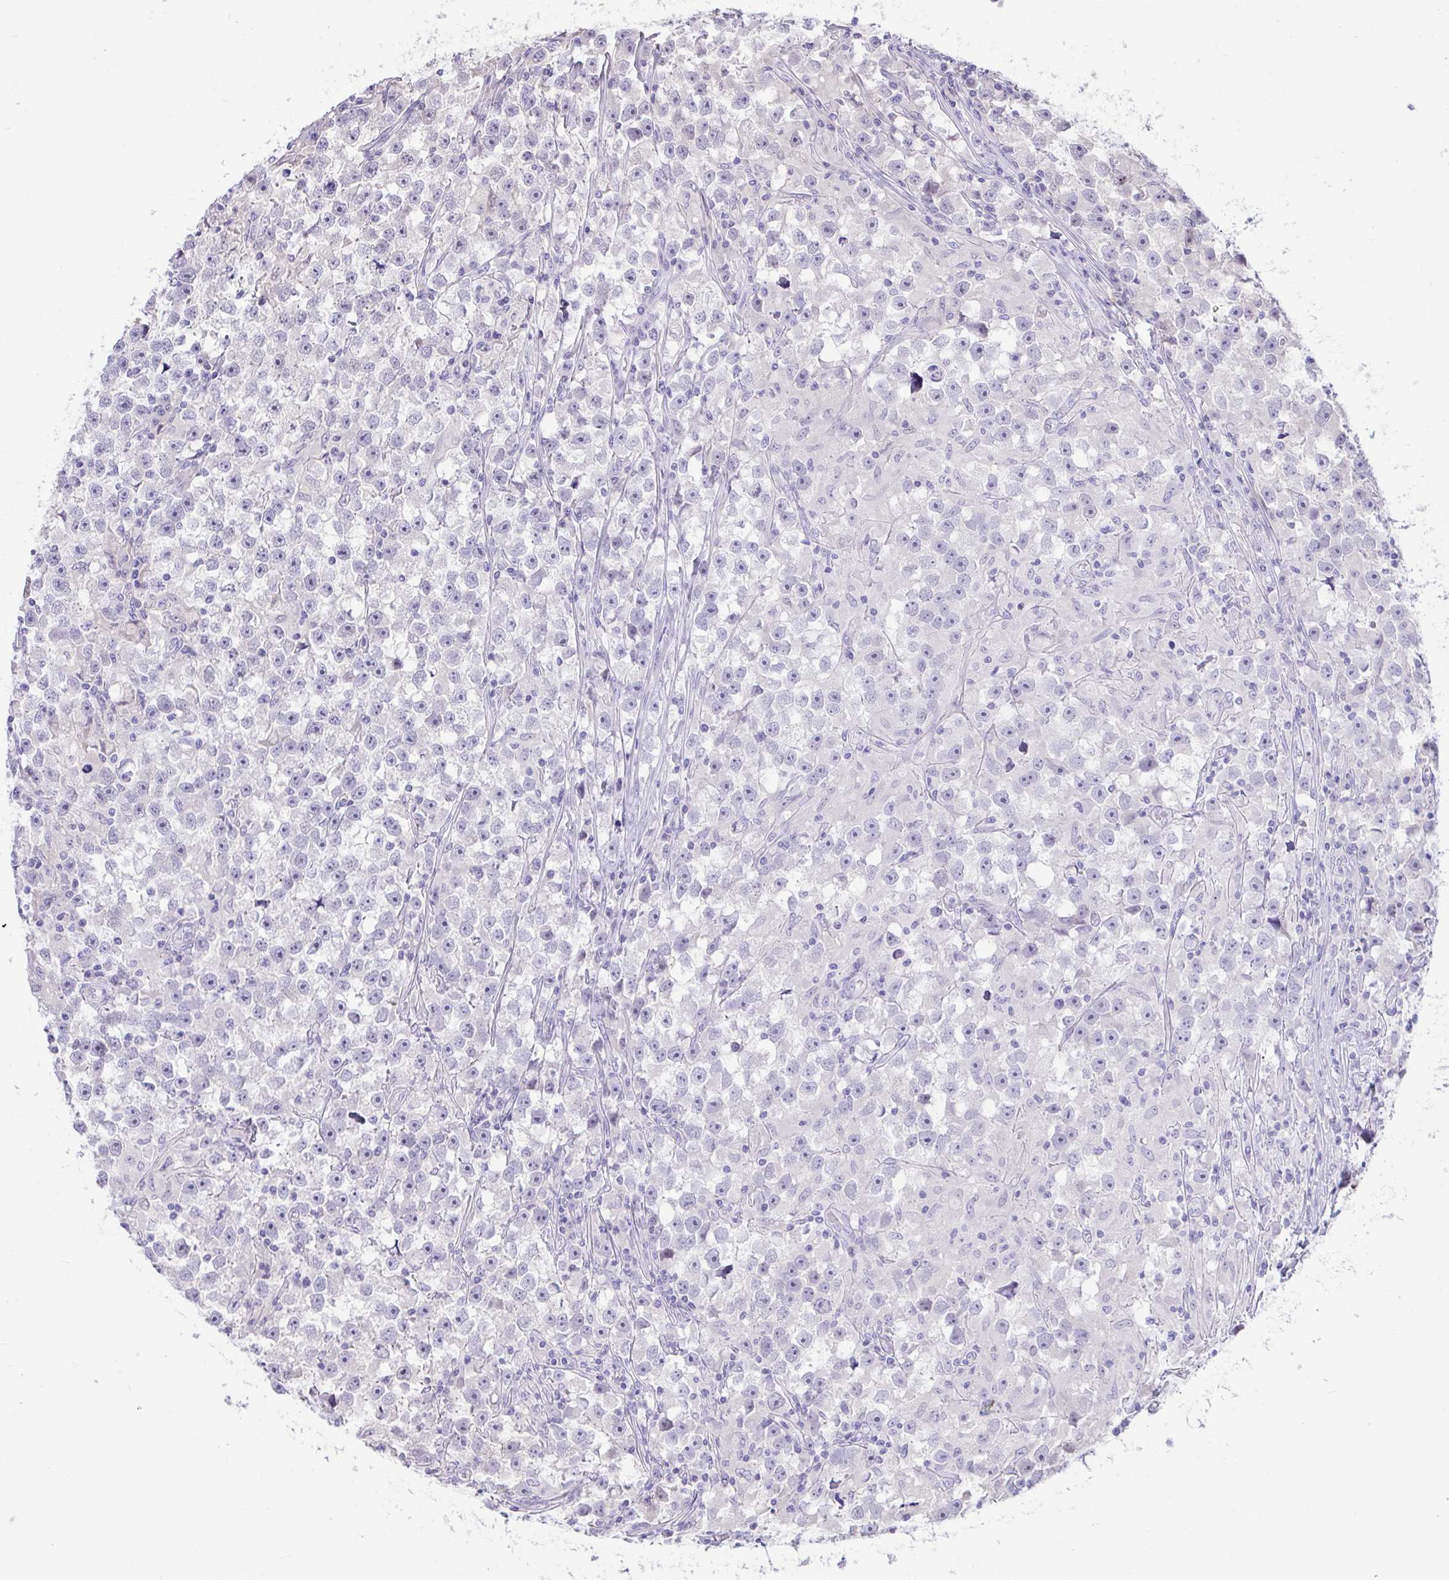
{"staining": {"intensity": "negative", "quantity": "none", "location": "none"}, "tissue": "testis cancer", "cell_type": "Tumor cells", "image_type": "cancer", "snomed": [{"axis": "morphology", "description": "Seminoma, NOS"}, {"axis": "topography", "description": "Testis"}], "caption": "A high-resolution image shows IHC staining of testis seminoma, which exhibits no significant staining in tumor cells.", "gene": "ZNF485", "patient": {"sex": "male", "age": 33}}